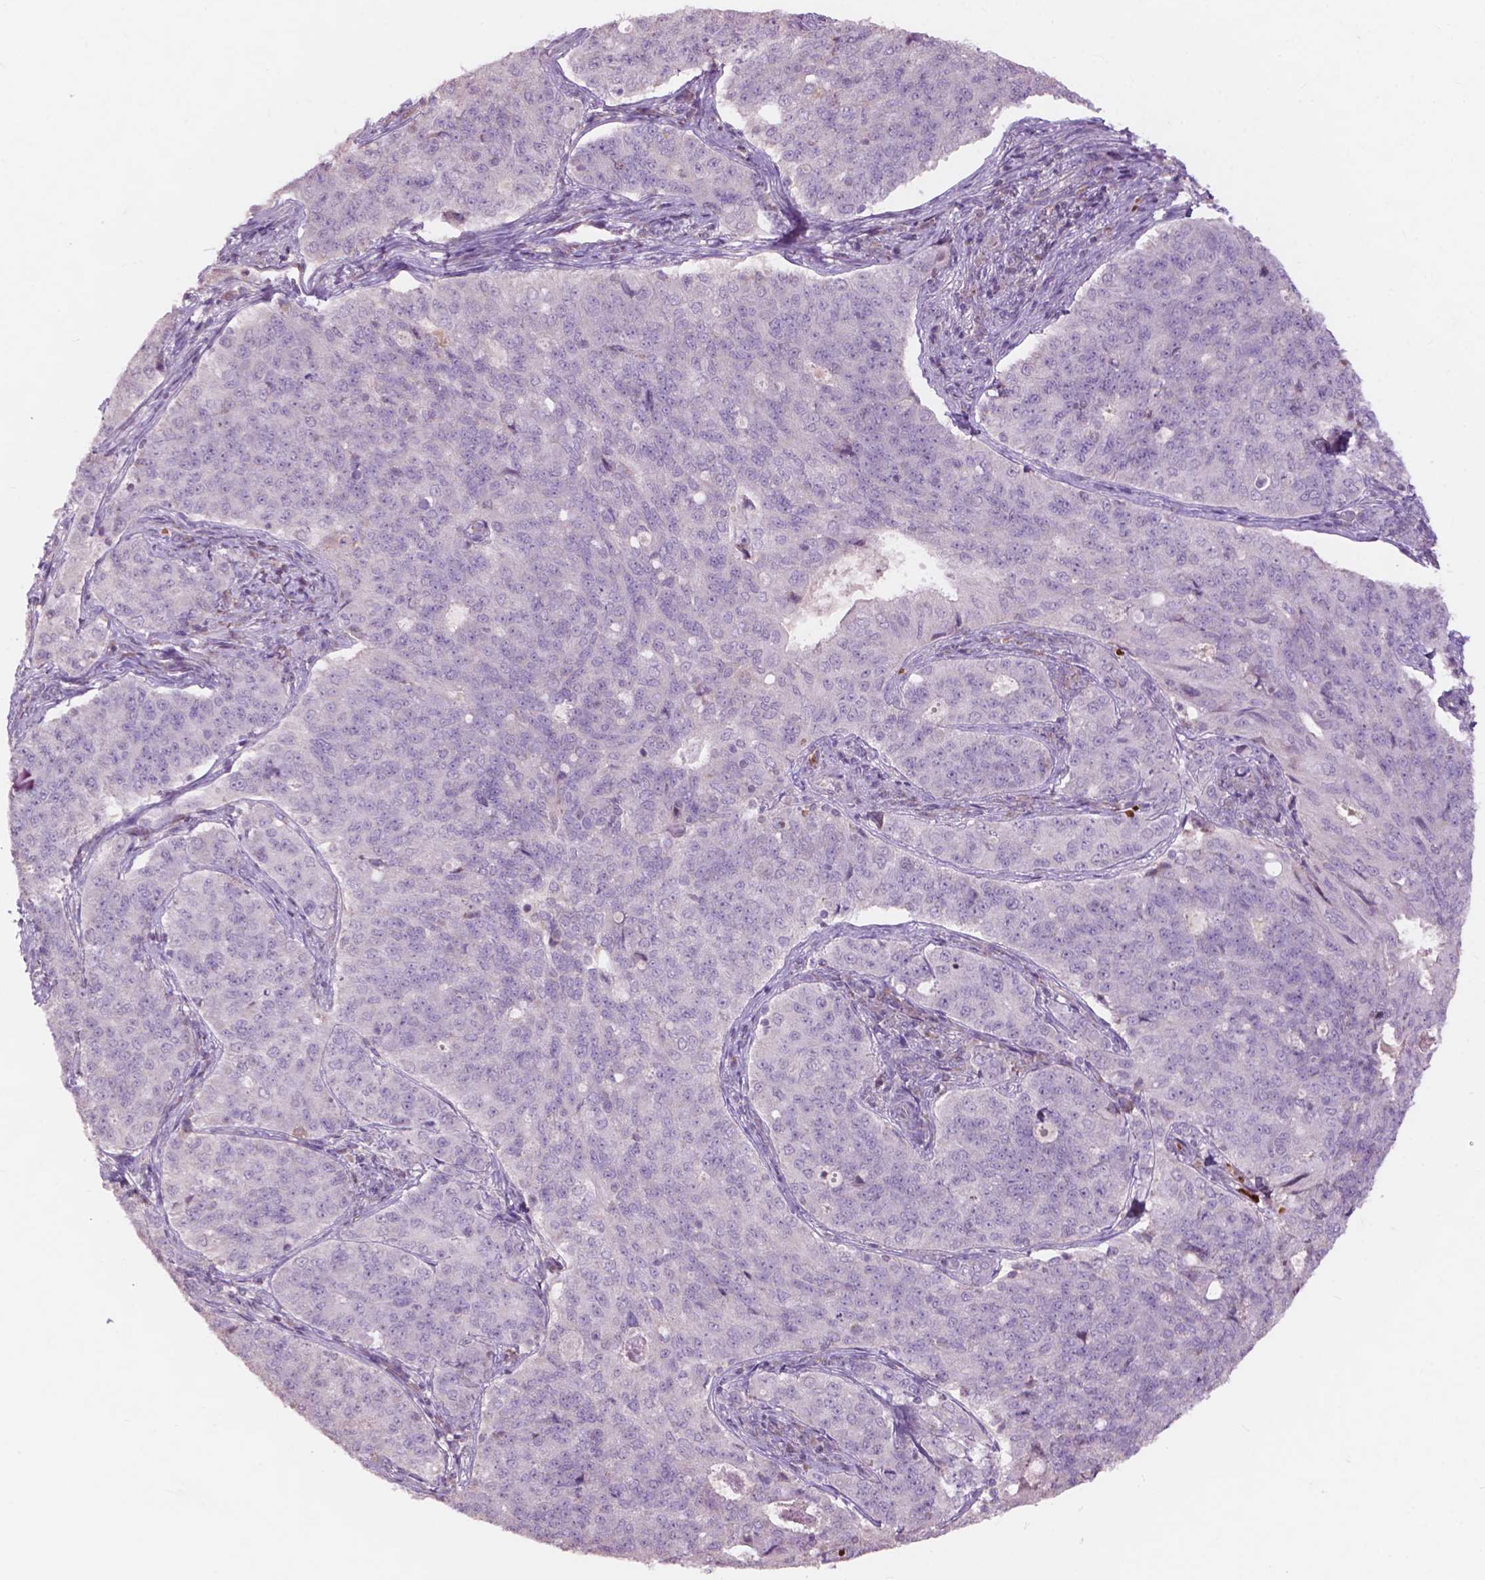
{"staining": {"intensity": "negative", "quantity": "none", "location": "none"}, "tissue": "endometrial cancer", "cell_type": "Tumor cells", "image_type": "cancer", "snomed": [{"axis": "morphology", "description": "Adenocarcinoma, NOS"}, {"axis": "topography", "description": "Endometrium"}], "caption": "Micrograph shows no protein staining in tumor cells of endometrial cancer (adenocarcinoma) tissue.", "gene": "NDUFS1", "patient": {"sex": "female", "age": 43}}